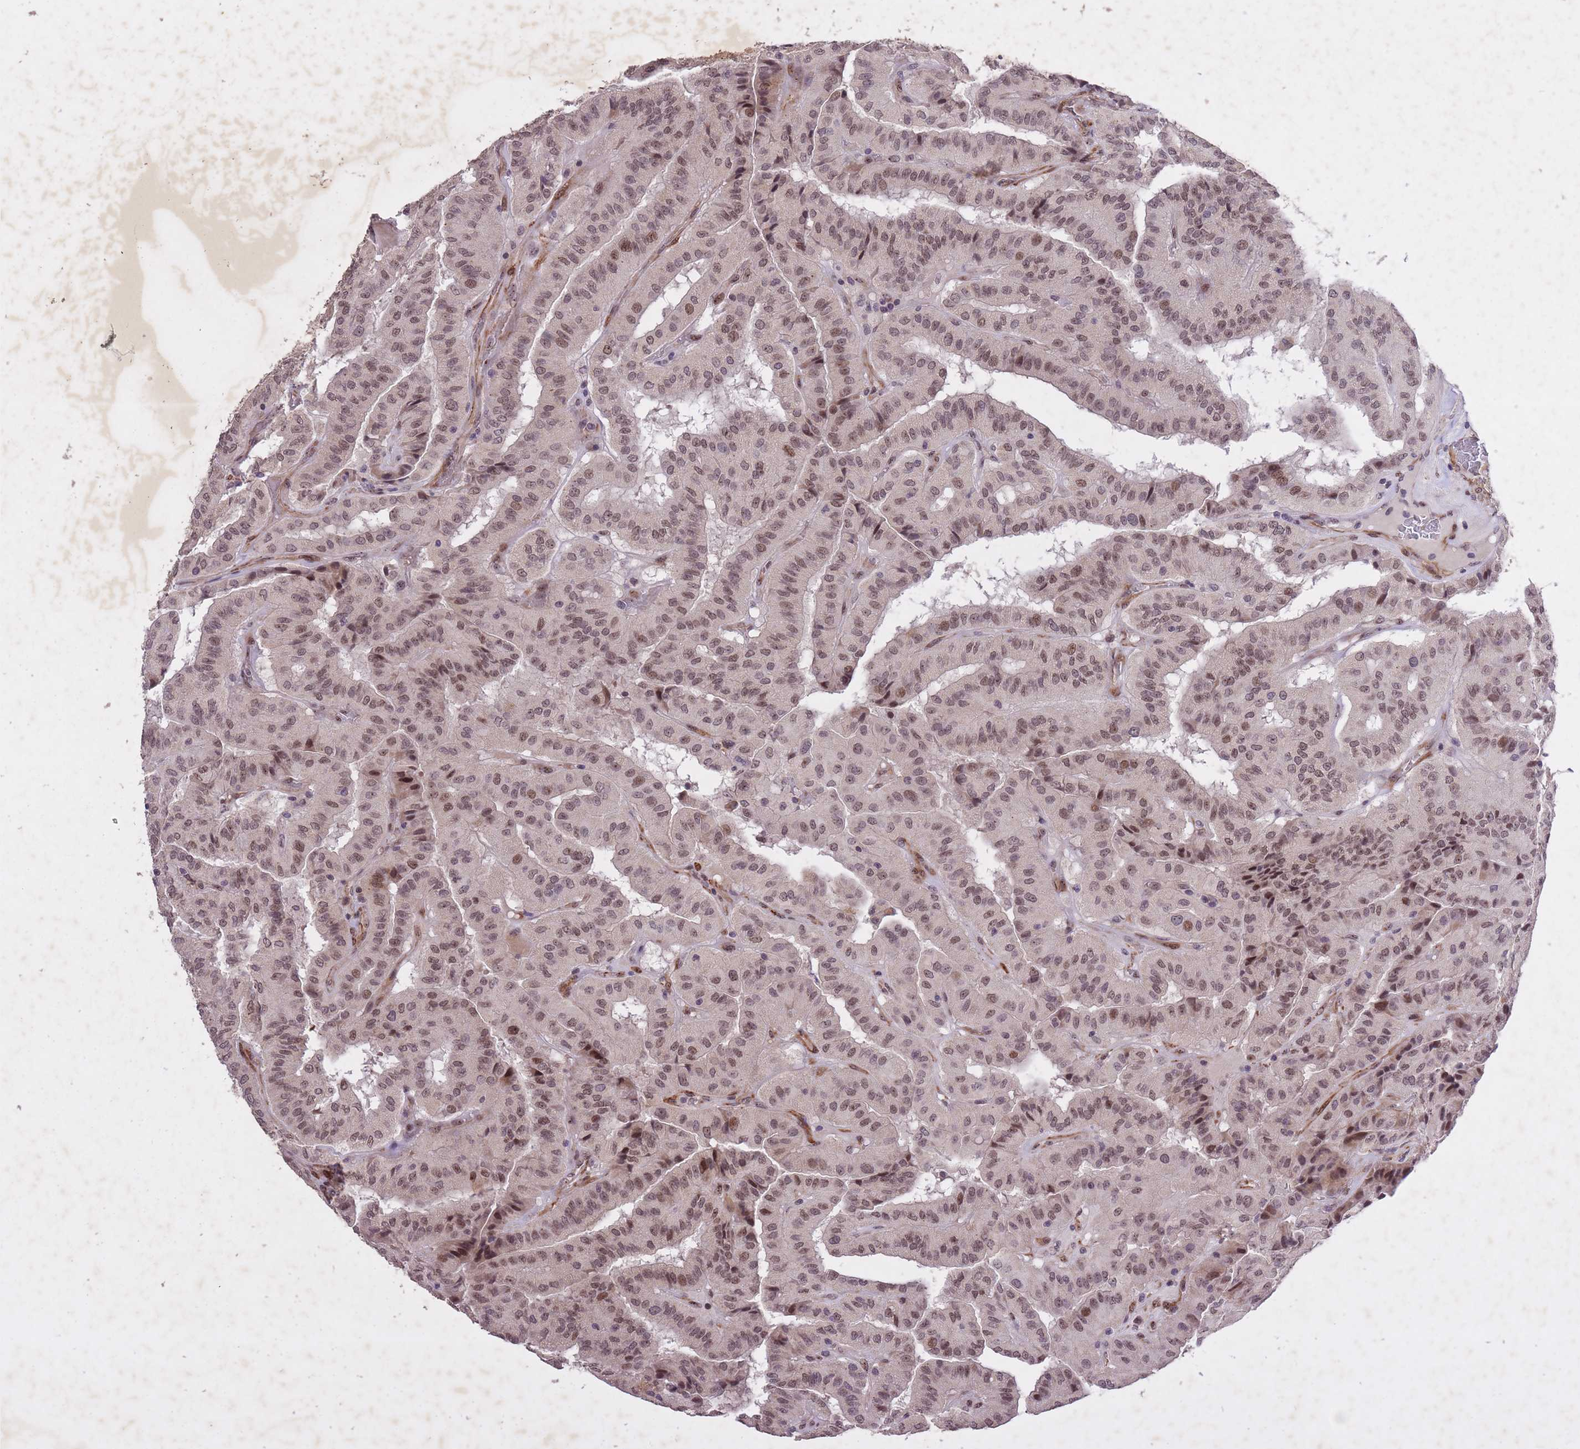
{"staining": {"intensity": "moderate", "quantity": ">75%", "location": "nuclear"}, "tissue": "thyroid cancer", "cell_type": "Tumor cells", "image_type": "cancer", "snomed": [{"axis": "morphology", "description": "Normal tissue, NOS"}, {"axis": "morphology", "description": "Papillary adenocarcinoma, NOS"}, {"axis": "topography", "description": "Thyroid gland"}], "caption": "Immunohistochemistry of thyroid cancer (papillary adenocarcinoma) displays medium levels of moderate nuclear positivity in about >75% of tumor cells.", "gene": "CBX6", "patient": {"sex": "female", "age": 59}}